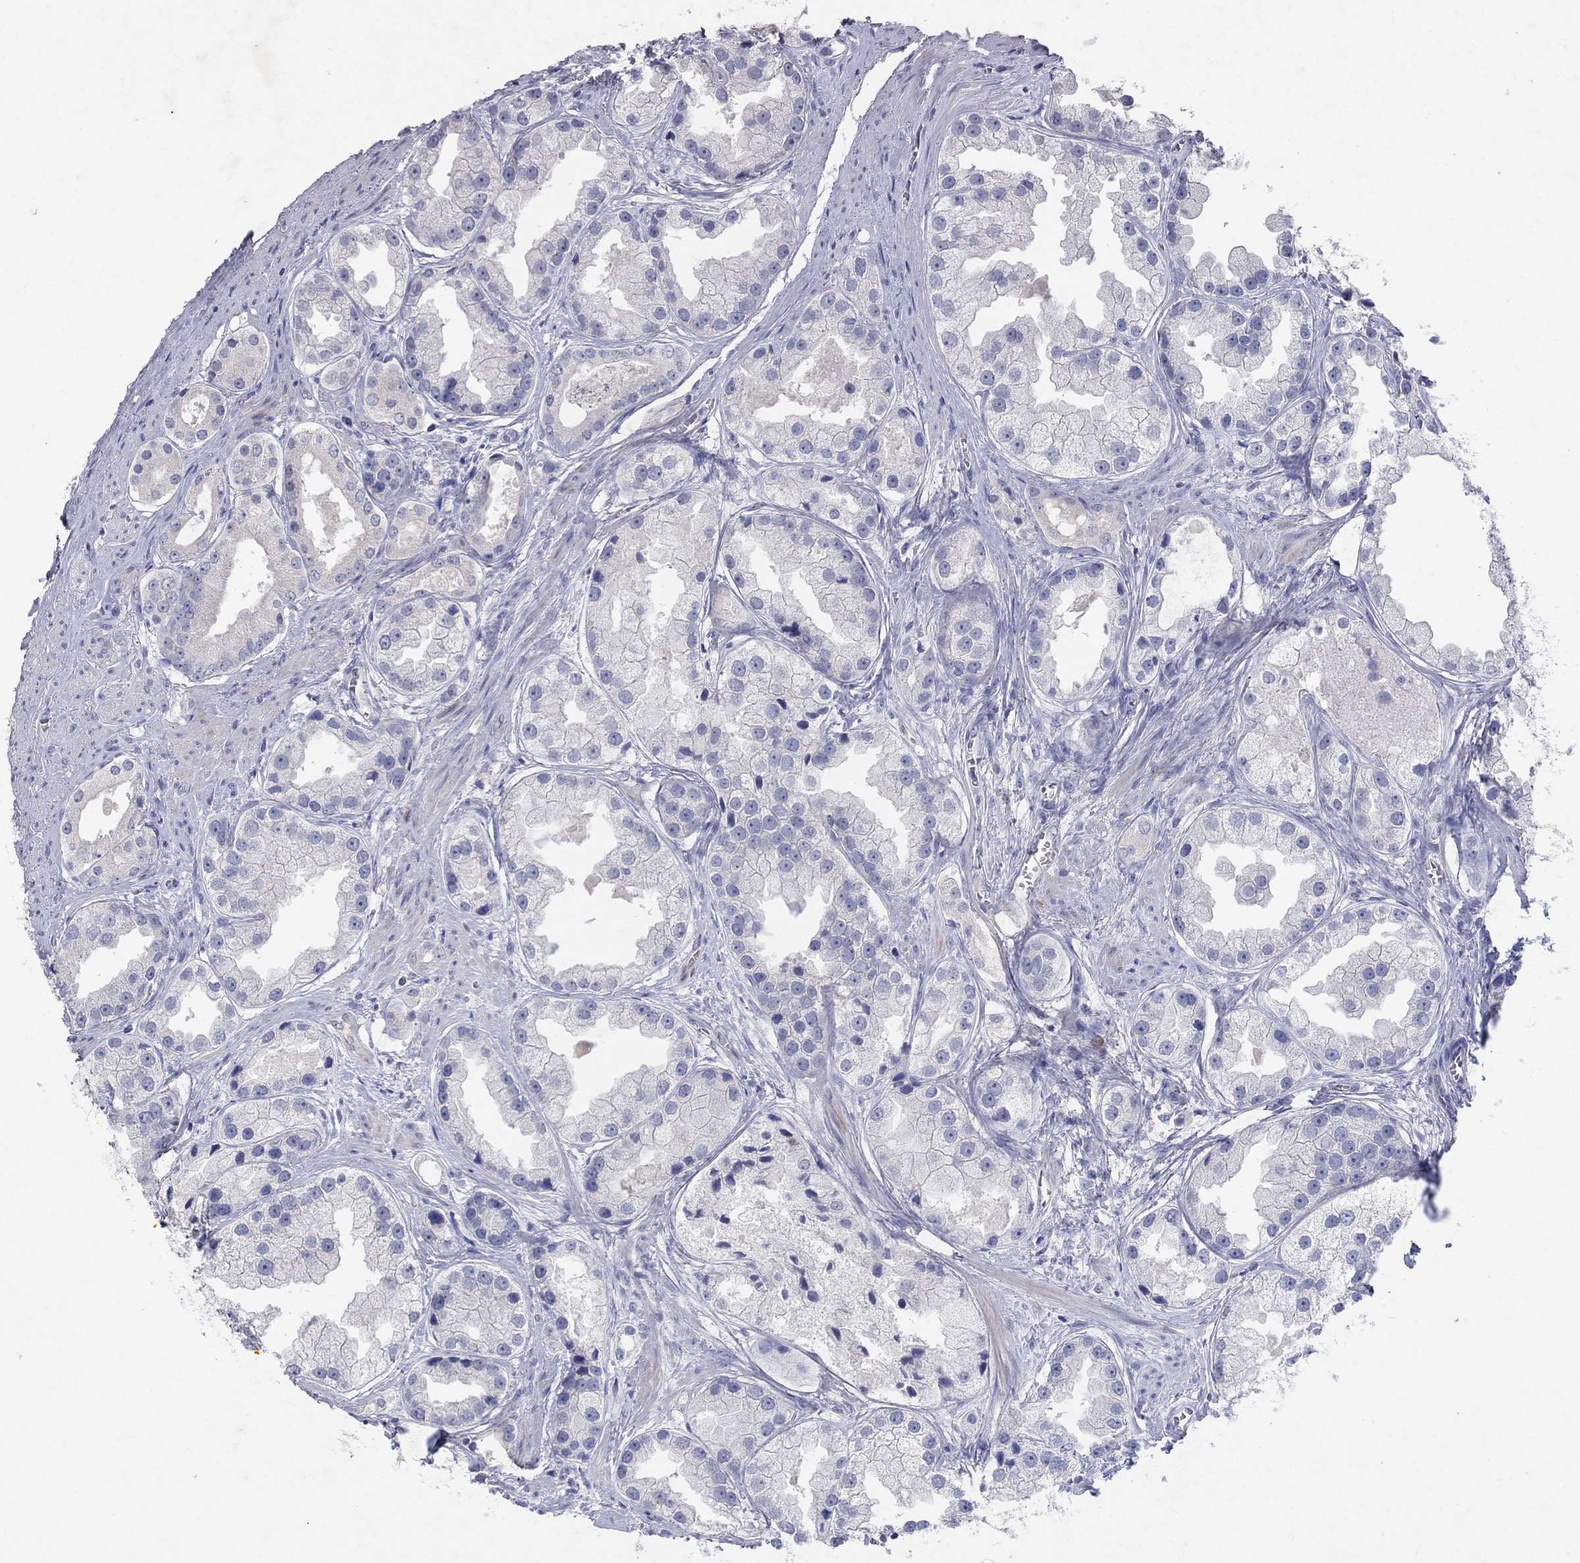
{"staining": {"intensity": "negative", "quantity": "none", "location": "none"}, "tissue": "prostate cancer", "cell_type": "Tumor cells", "image_type": "cancer", "snomed": [{"axis": "morphology", "description": "Adenocarcinoma, NOS"}, {"axis": "topography", "description": "Prostate"}], "caption": "Immunohistochemistry (IHC) of human prostate cancer exhibits no expression in tumor cells.", "gene": "KRT40", "patient": {"sex": "male", "age": 61}}